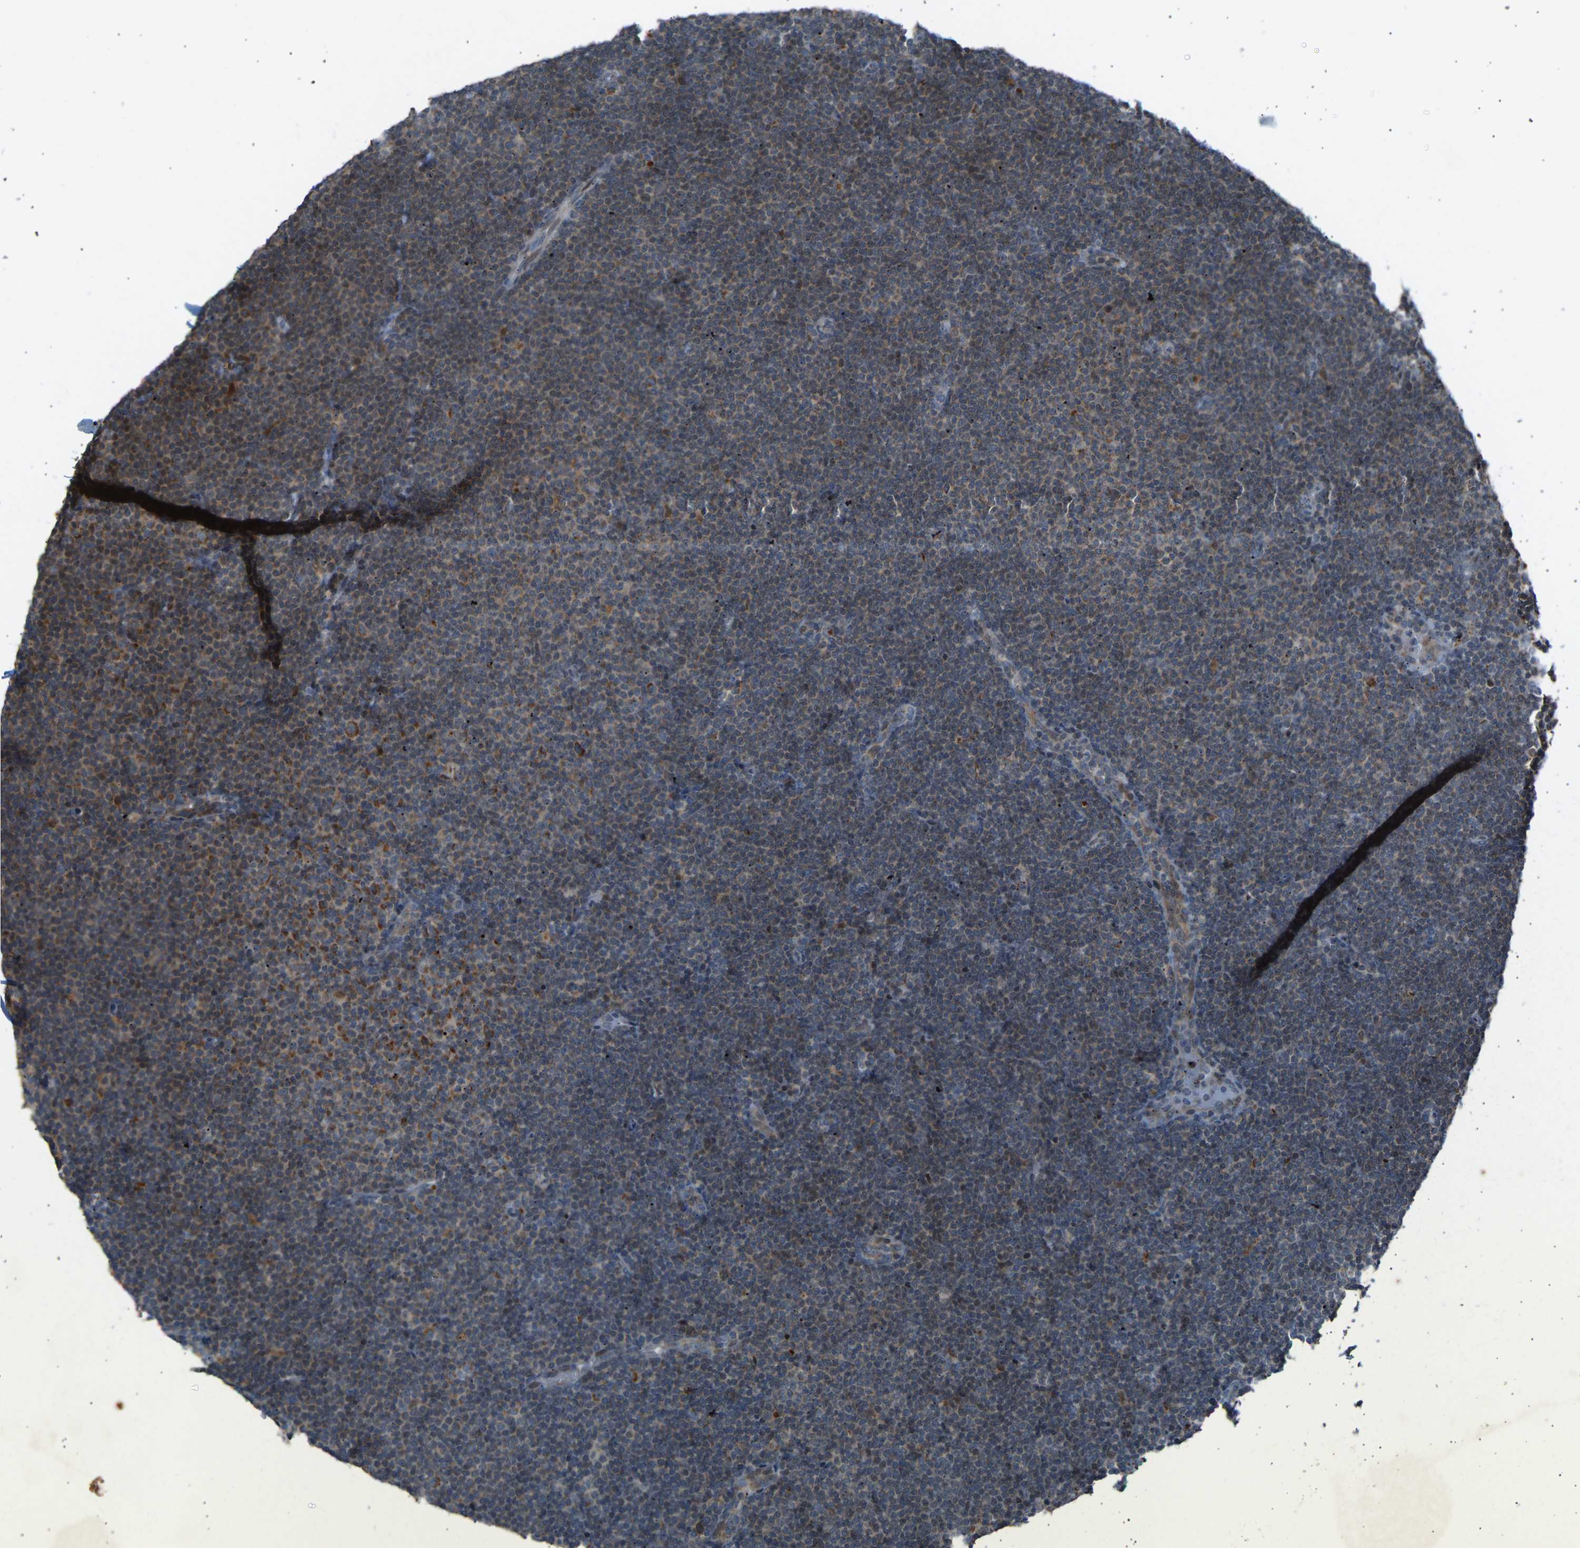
{"staining": {"intensity": "weak", "quantity": "<25%", "location": "cytoplasmic/membranous"}, "tissue": "lymphoma", "cell_type": "Tumor cells", "image_type": "cancer", "snomed": [{"axis": "morphology", "description": "Malignant lymphoma, non-Hodgkin's type, Low grade"}, {"axis": "topography", "description": "Lymph node"}], "caption": "The image demonstrates no staining of tumor cells in low-grade malignant lymphoma, non-Hodgkin's type. Nuclei are stained in blue.", "gene": "SLIRP", "patient": {"sex": "female", "age": 53}}